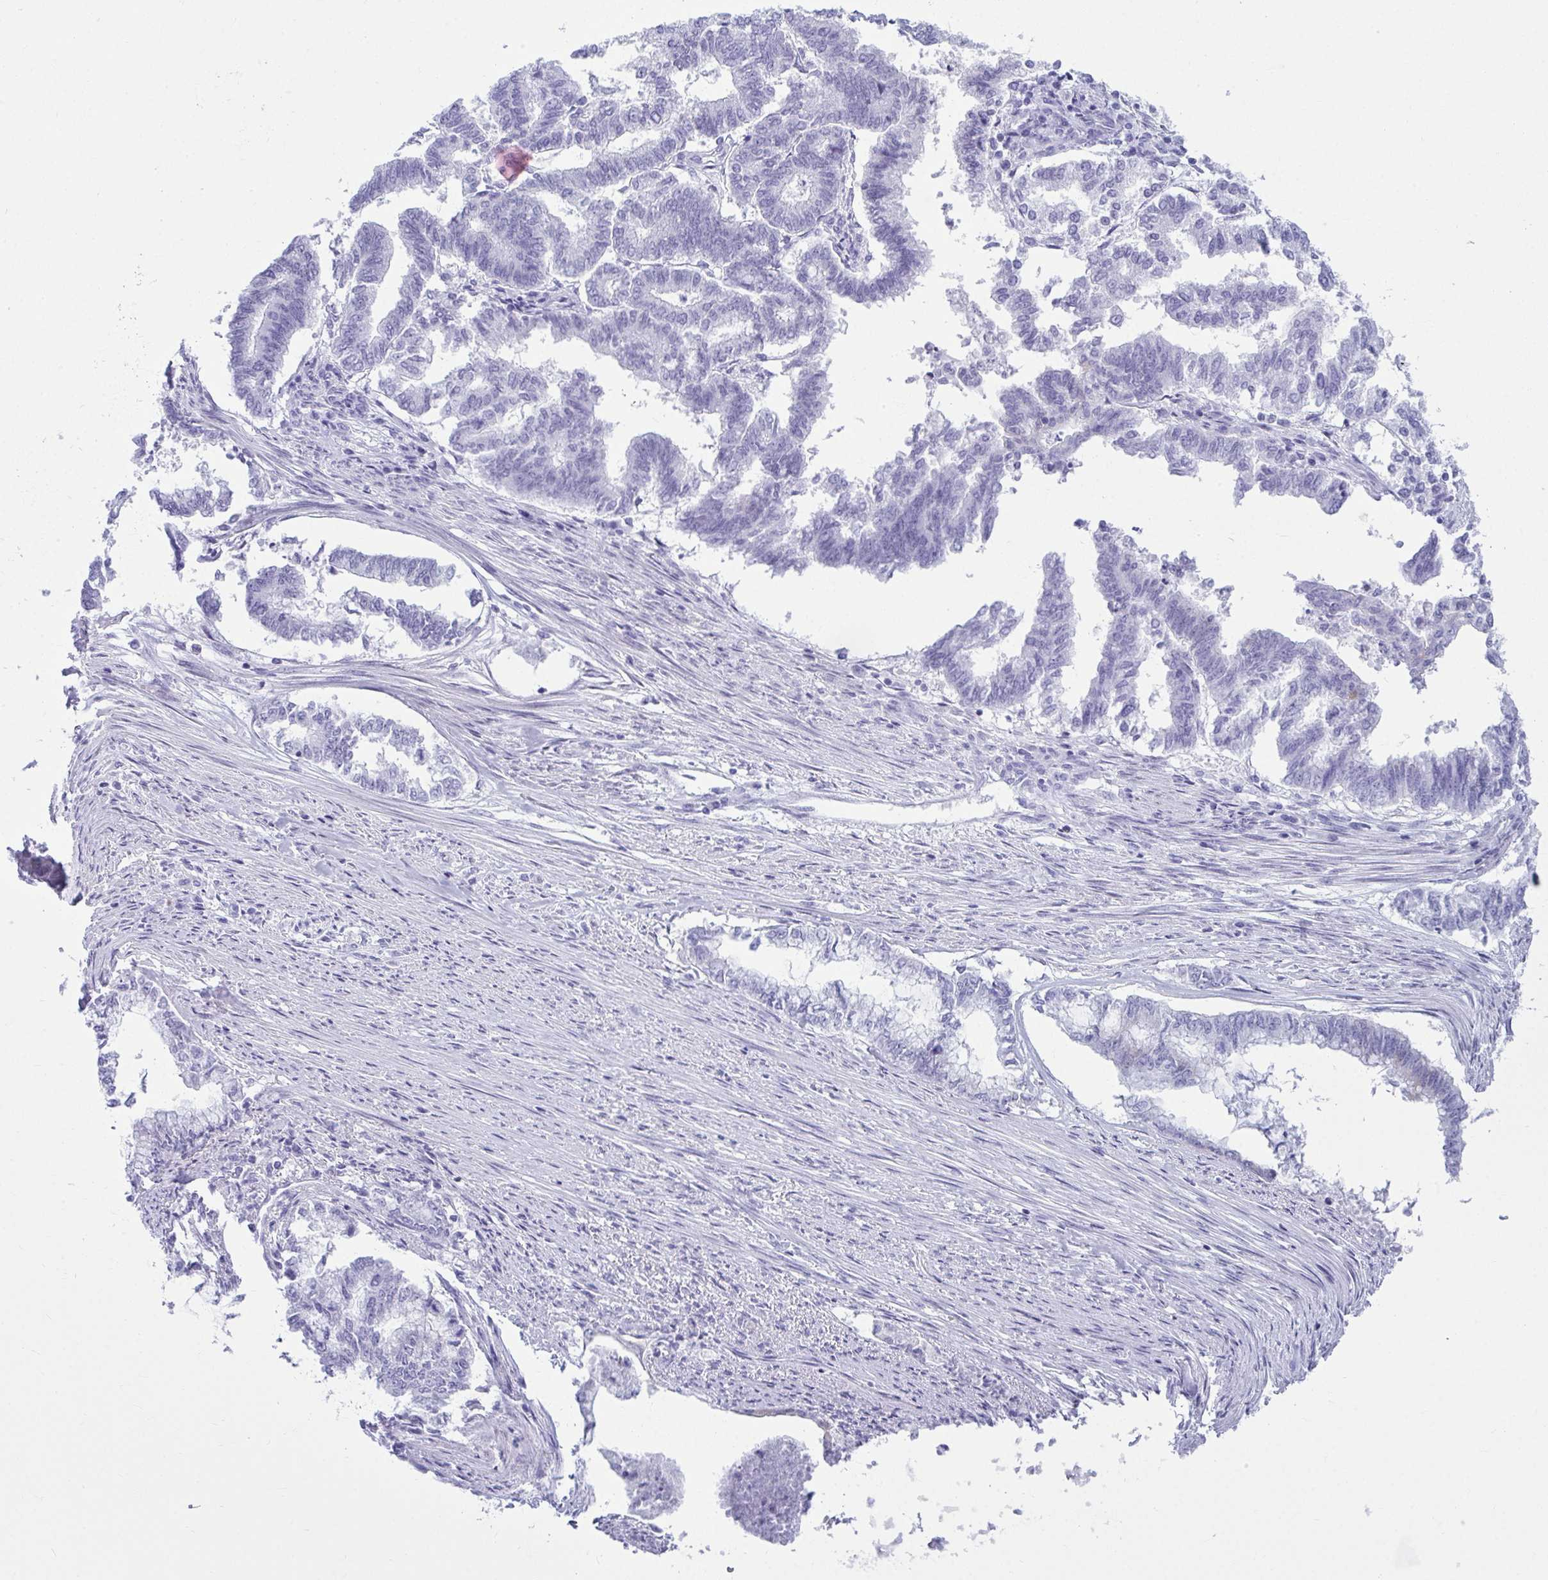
{"staining": {"intensity": "negative", "quantity": "none", "location": "none"}, "tissue": "endometrial cancer", "cell_type": "Tumor cells", "image_type": "cancer", "snomed": [{"axis": "morphology", "description": "Adenocarcinoma, NOS"}, {"axis": "topography", "description": "Endometrium"}], "caption": "This is an immunohistochemistry image of adenocarcinoma (endometrial). There is no staining in tumor cells.", "gene": "CLGN", "patient": {"sex": "female", "age": 79}}